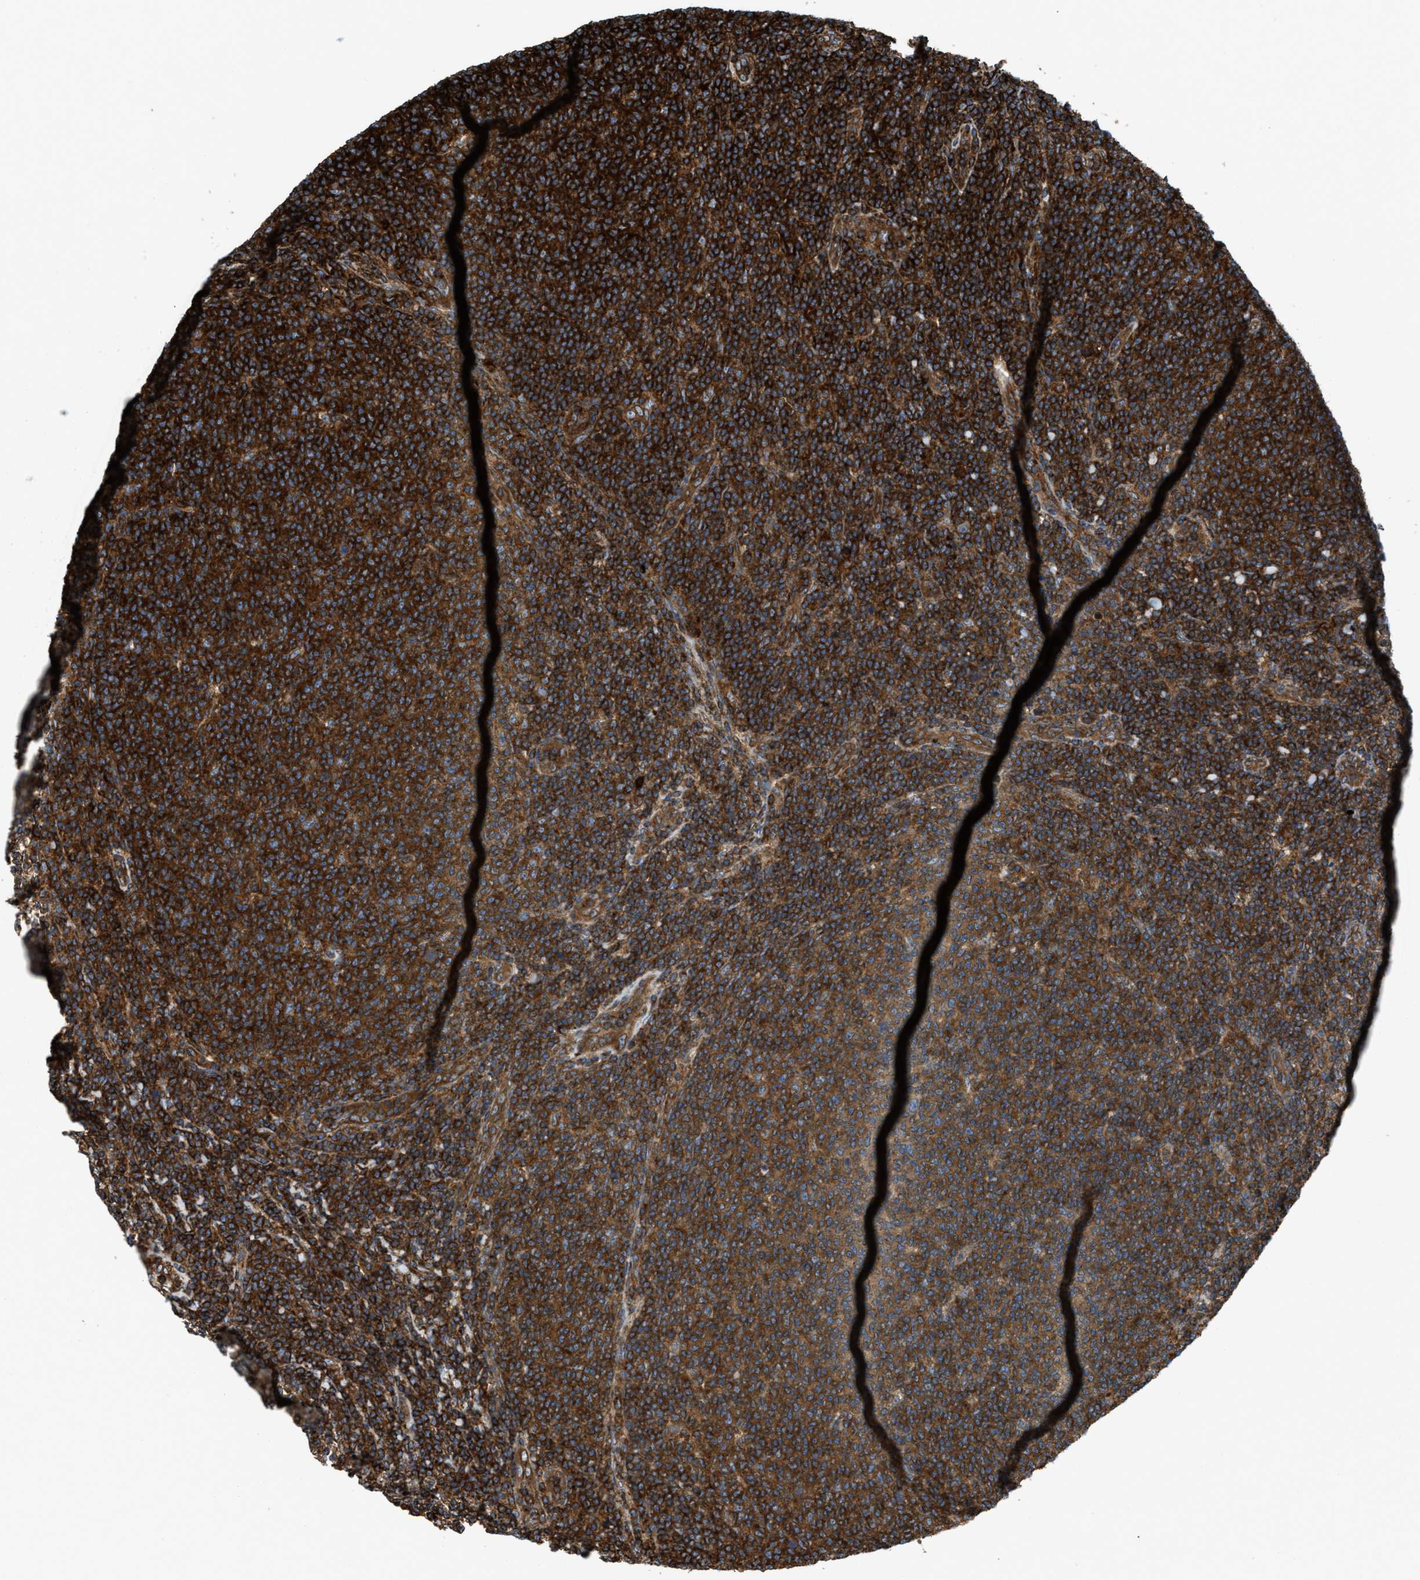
{"staining": {"intensity": "strong", "quantity": ">75%", "location": "cytoplasmic/membranous"}, "tissue": "lymphoma", "cell_type": "Tumor cells", "image_type": "cancer", "snomed": [{"axis": "morphology", "description": "Malignant lymphoma, non-Hodgkin's type, Low grade"}, {"axis": "topography", "description": "Lymph node"}], "caption": "IHC (DAB (3,3'-diaminobenzidine)) staining of low-grade malignant lymphoma, non-Hodgkin's type exhibits strong cytoplasmic/membranous protein expression in about >75% of tumor cells.", "gene": "EGLN1", "patient": {"sex": "male", "age": 66}}